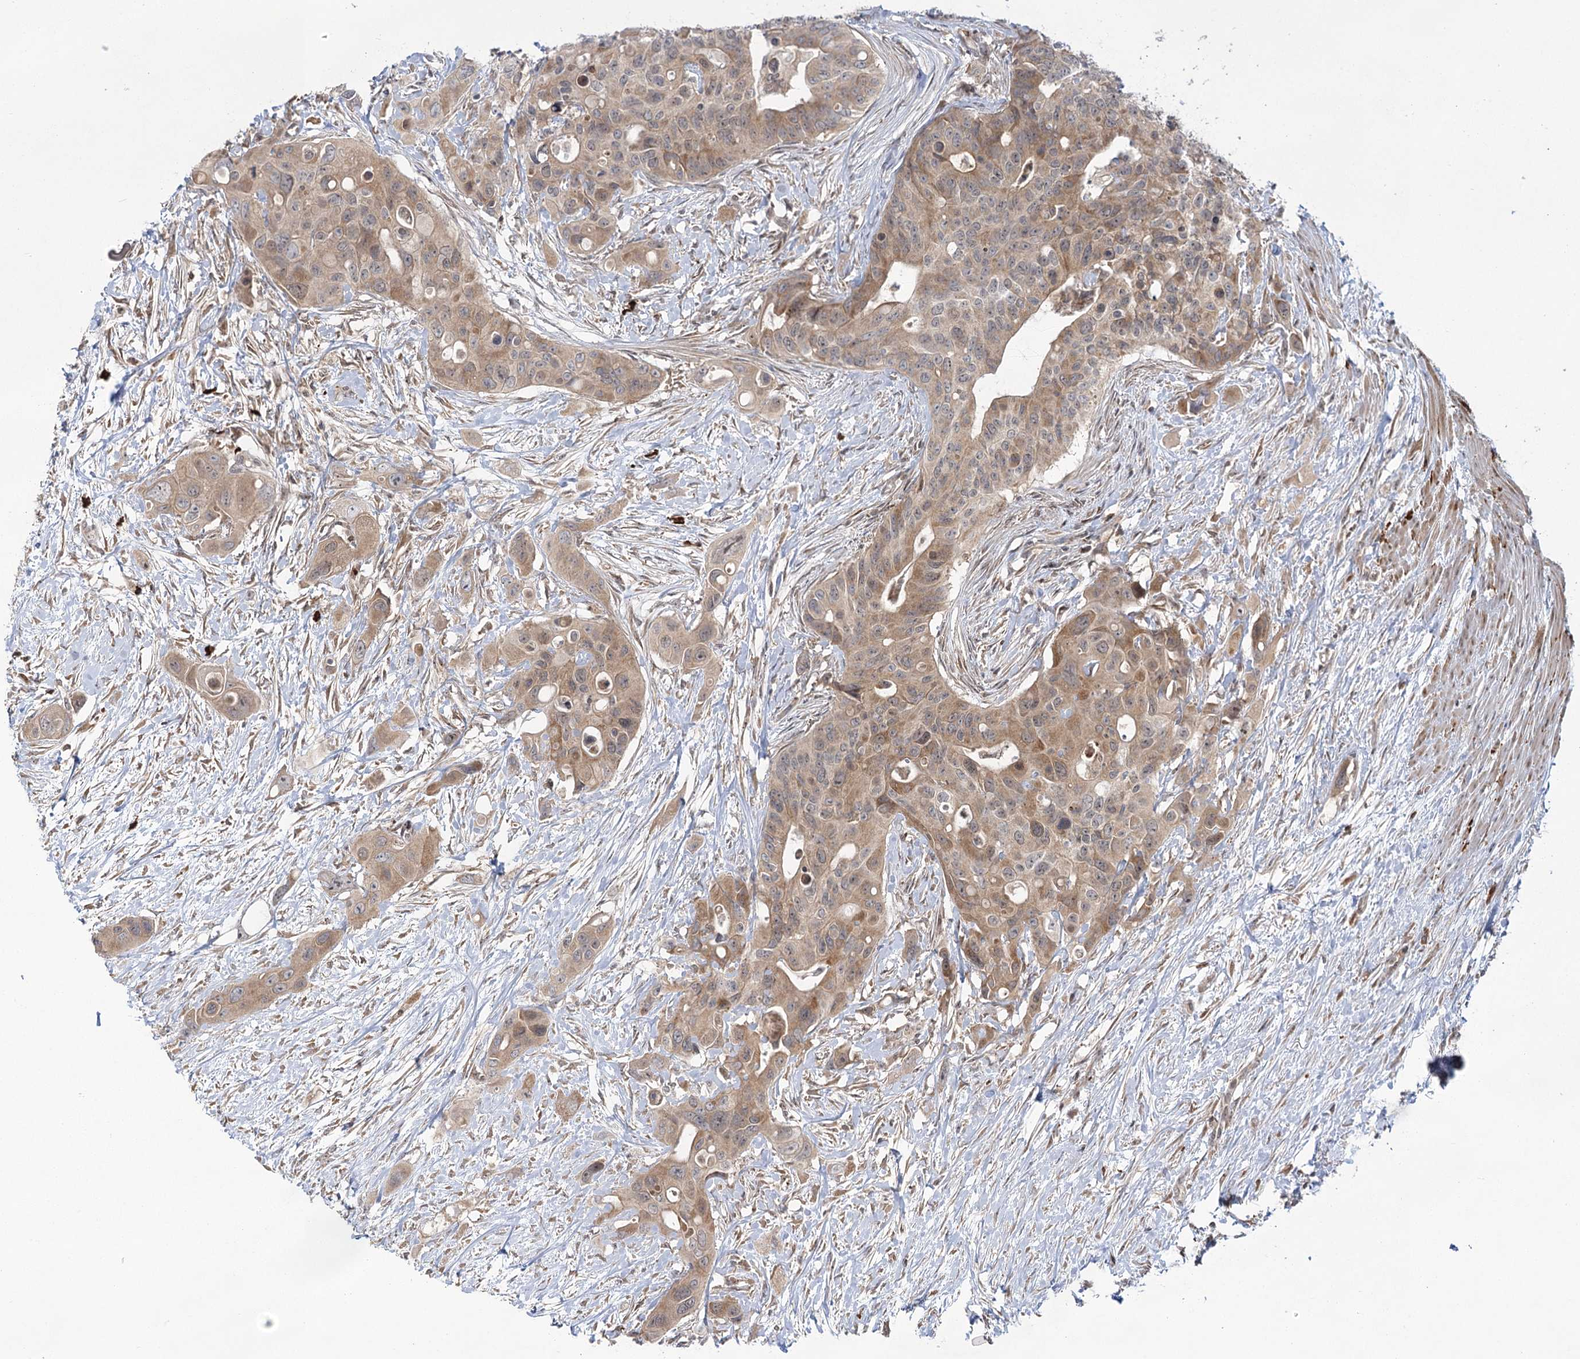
{"staining": {"intensity": "moderate", "quantity": ">75%", "location": "cytoplasmic/membranous"}, "tissue": "colorectal cancer", "cell_type": "Tumor cells", "image_type": "cancer", "snomed": [{"axis": "morphology", "description": "Adenocarcinoma, NOS"}, {"axis": "topography", "description": "Colon"}], "caption": "The photomicrograph reveals immunohistochemical staining of colorectal cancer (adenocarcinoma). There is moderate cytoplasmic/membranous staining is present in about >75% of tumor cells. (DAB (3,3'-diaminobenzidine) IHC, brown staining for protein, blue staining for nuclei).", "gene": "SYTL1", "patient": {"sex": "male", "age": 77}}